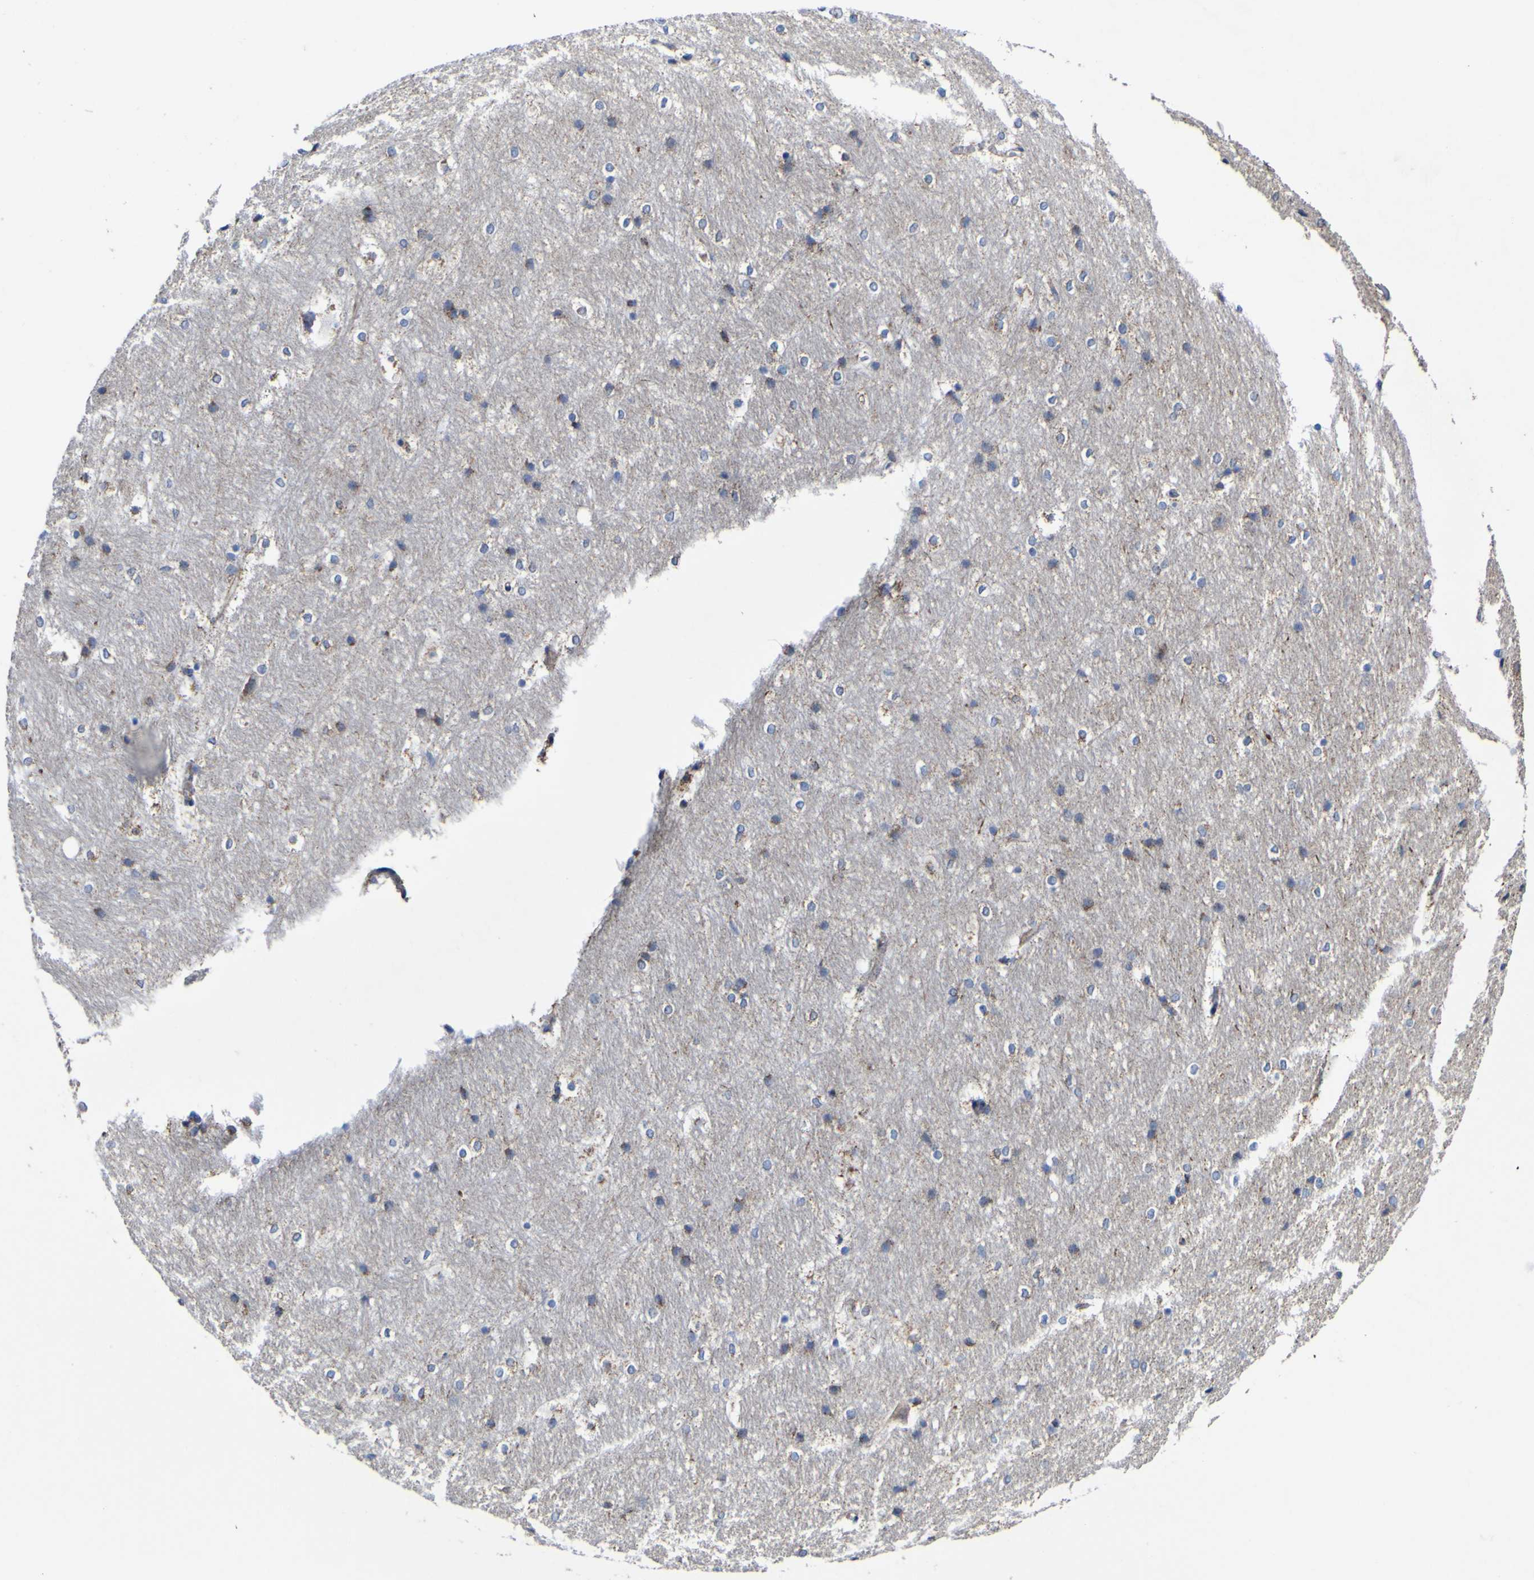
{"staining": {"intensity": "moderate", "quantity": "25%-75%", "location": "cytoplasmic/membranous"}, "tissue": "hippocampus", "cell_type": "Glial cells", "image_type": "normal", "snomed": [{"axis": "morphology", "description": "Normal tissue, NOS"}, {"axis": "topography", "description": "Hippocampus"}], "caption": "Protein staining shows moderate cytoplasmic/membranous positivity in approximately 25%-75% of glial cells in normal hippocampus. (DAB (3,3'-diaminobenzidine) IHC with brightfield microscopy, high magnification).", "gene": "CCDC90B", "patient": {"sex": "female", "age": 19}}